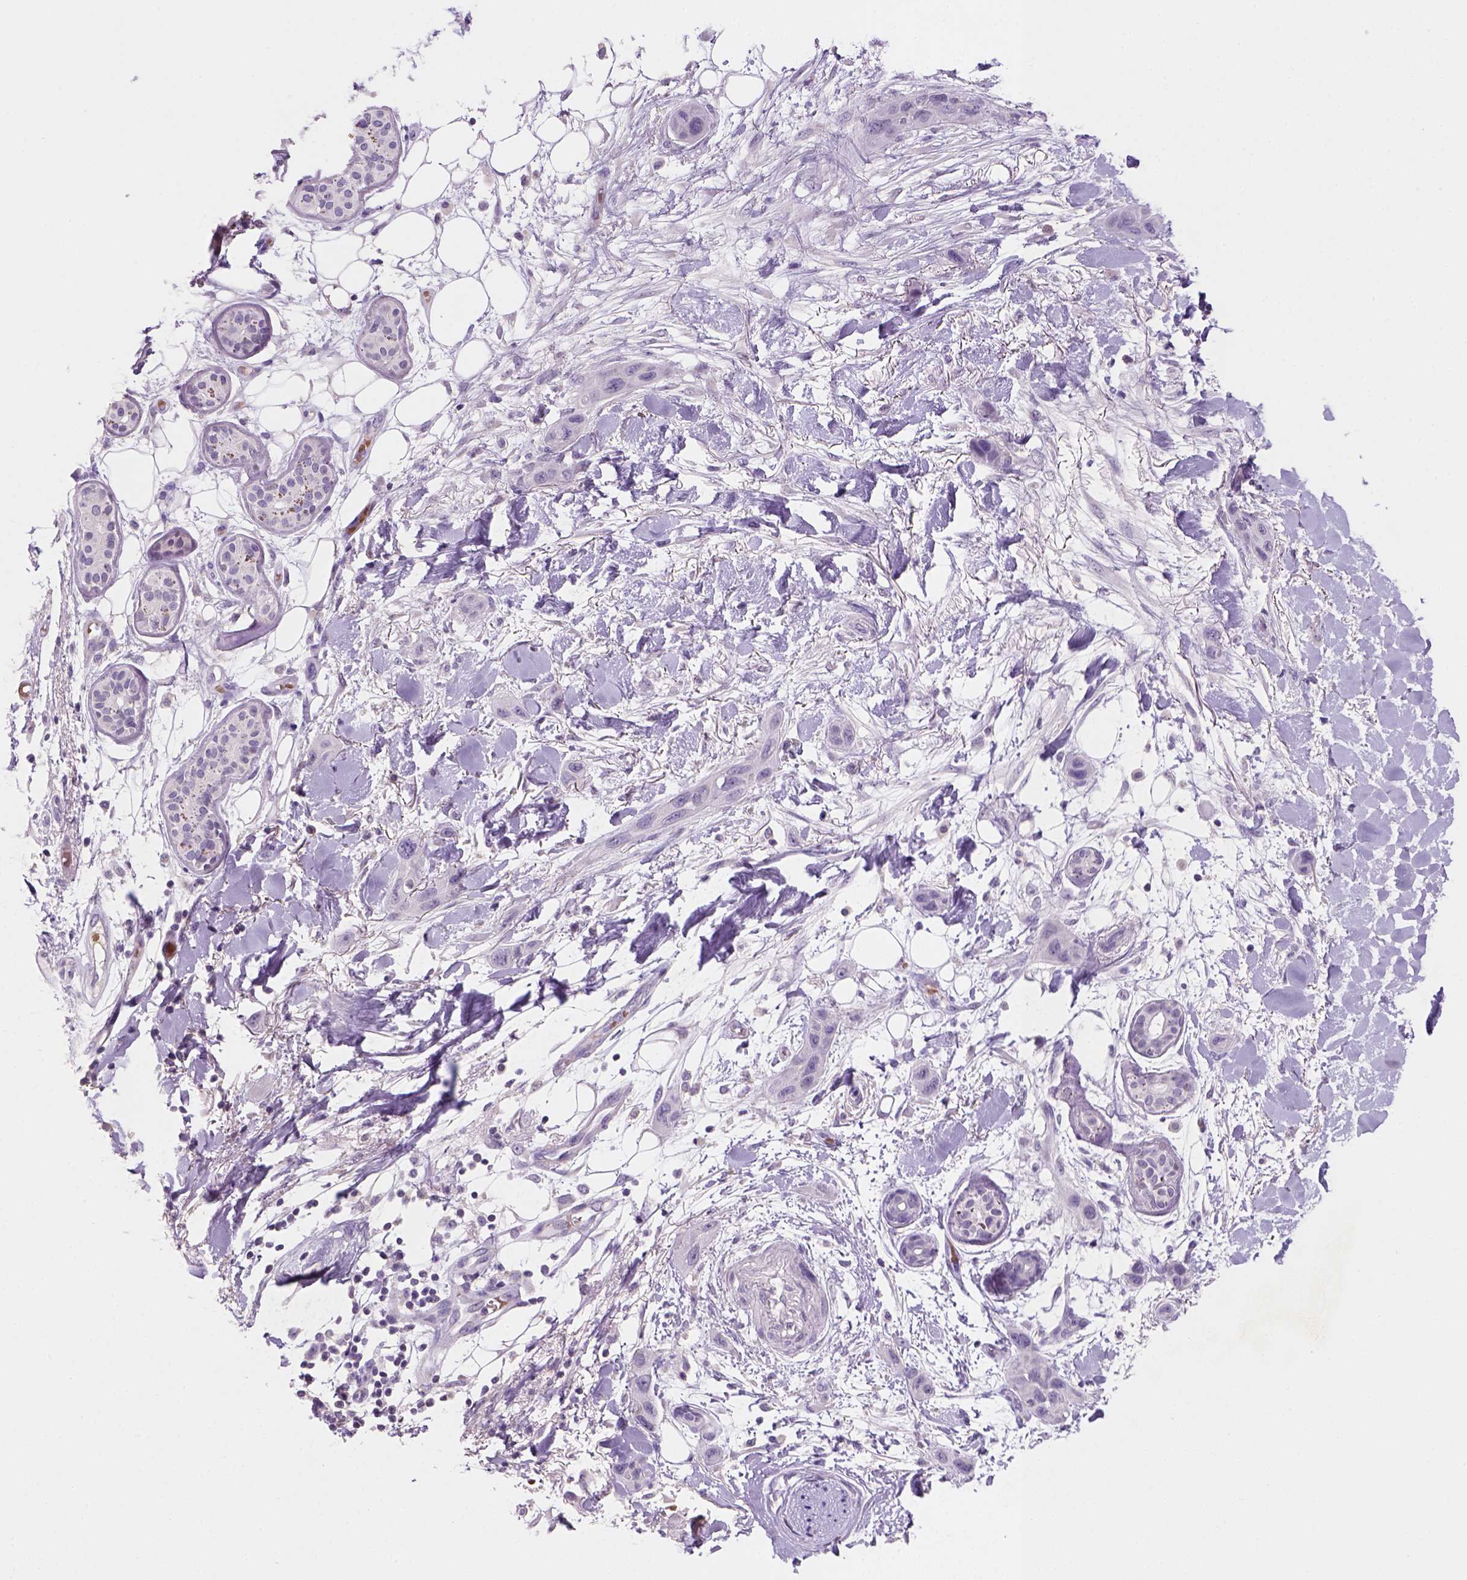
{"staining": {"intensity": "negative", "quantity": "none", "location": "none"}, "tissue": "skin cancer", "cell_type": "Tumor cells", "image_type": "cancer", "snomed": [{"axis": "morphology", "description": "Squamous cell carcinoma, NOS"}, {"axis": "topography", "description": "Skin"}], "caption": "The photomicrograph demonstrates no significant staining in tumor cells of squamous cell carcinoma (skin). The staining was performed using DAB to visualize the protein expression in brown, while the nuclei were stained in blue with hematoxylin (Magnification: 20x).", "gene": "ZMAT4", "patient": {"sex": "male", "age": 79}}